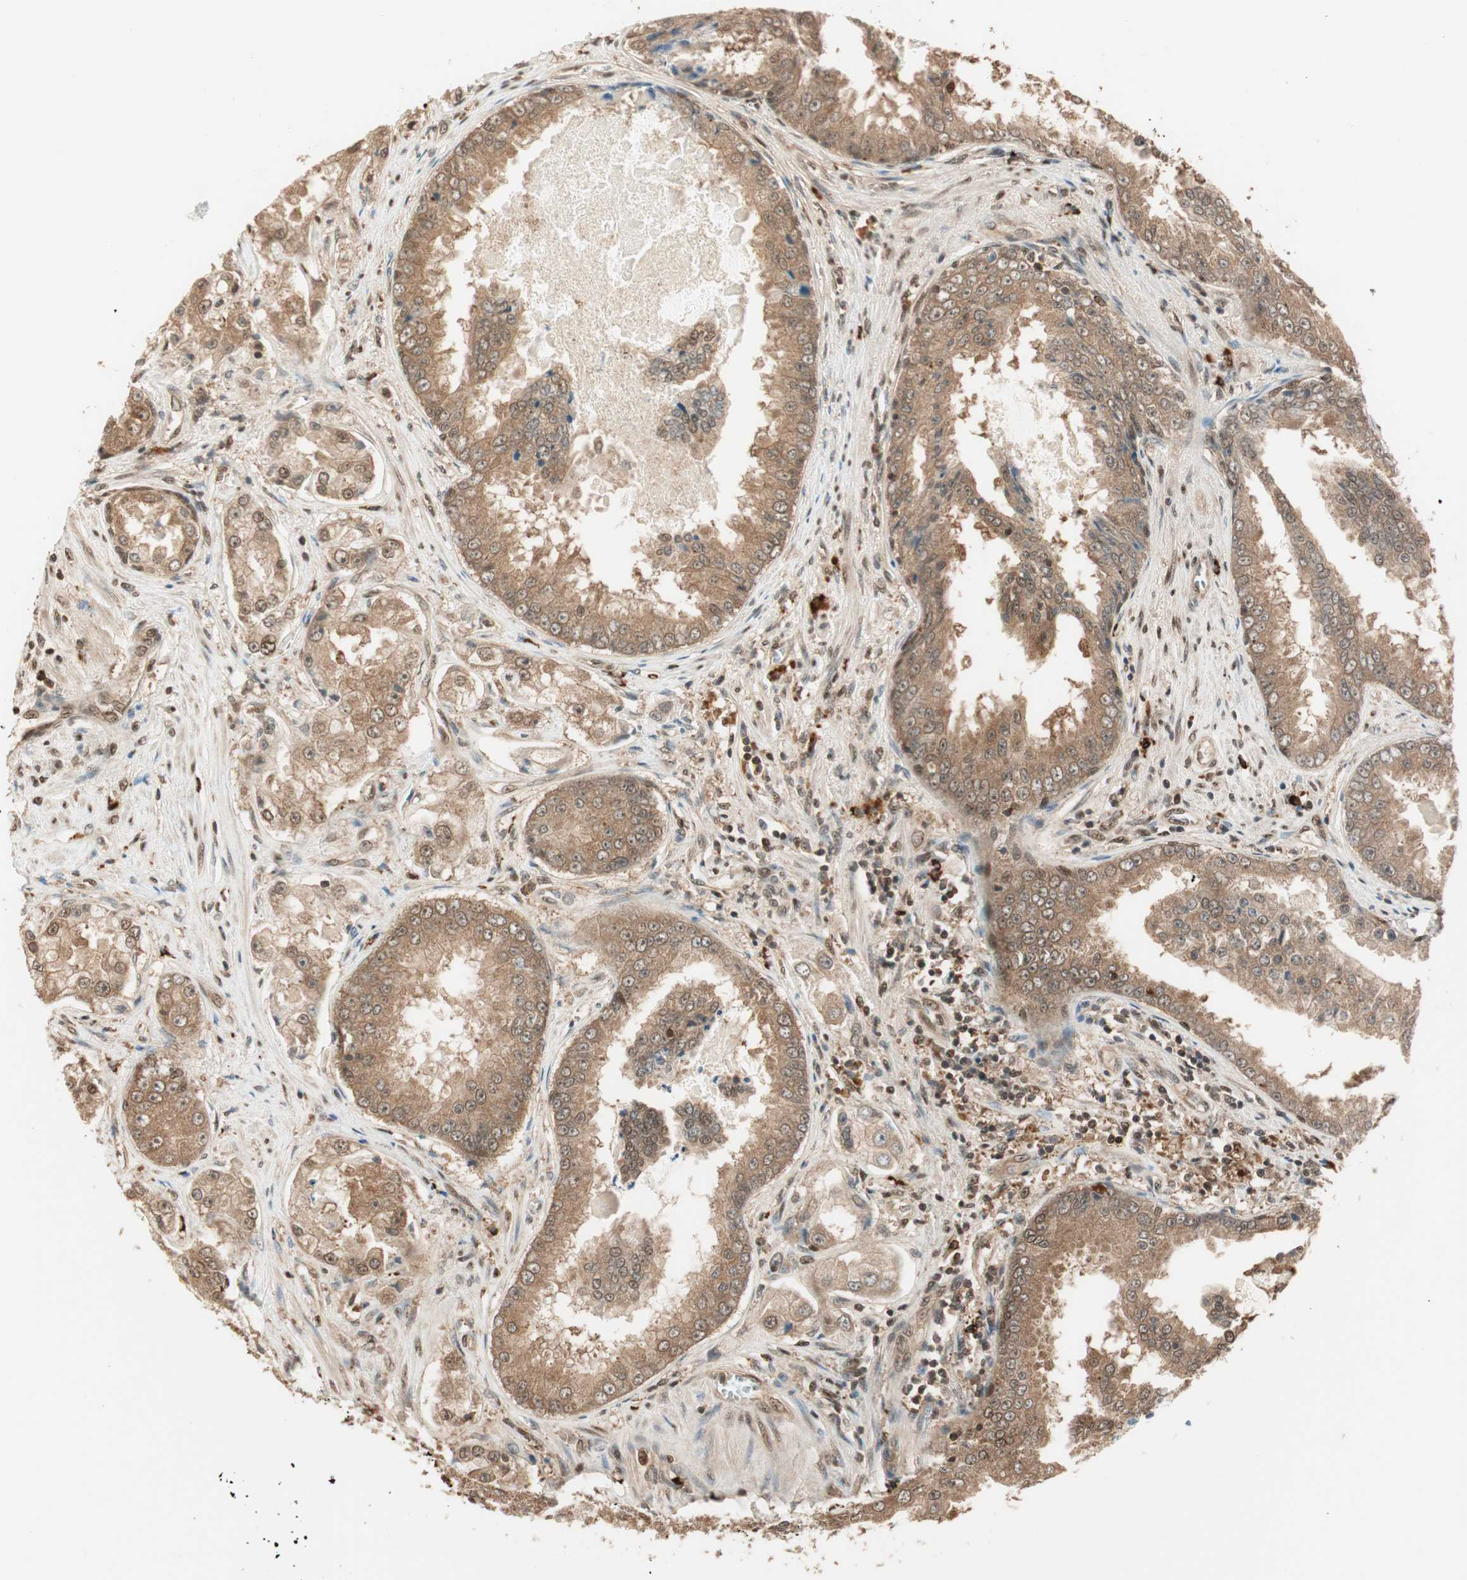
{"staining": {"intensity": "moderate", "quantity": ">75%", "location": "cytoplasmic/membranous,nuclear"}, "tissue": "prostate cancer", "cell_type": "Tumor cells", "image_type": "cancer", "snomed": [{"axis": "morphology", "description": "Adenocarcinoma, High grade"}, {"axis": "topography", "description": "Prostate"}], "caption": "Prostate adenocarcinoma (high-grade) stained for a protein (brown) reveals moderate cytoplasmic/membranous and nuclear positive positivity in about >75% of tumor cells.", "gene": "ZNF443", "patient": {"sex": "male", "age": 73}}